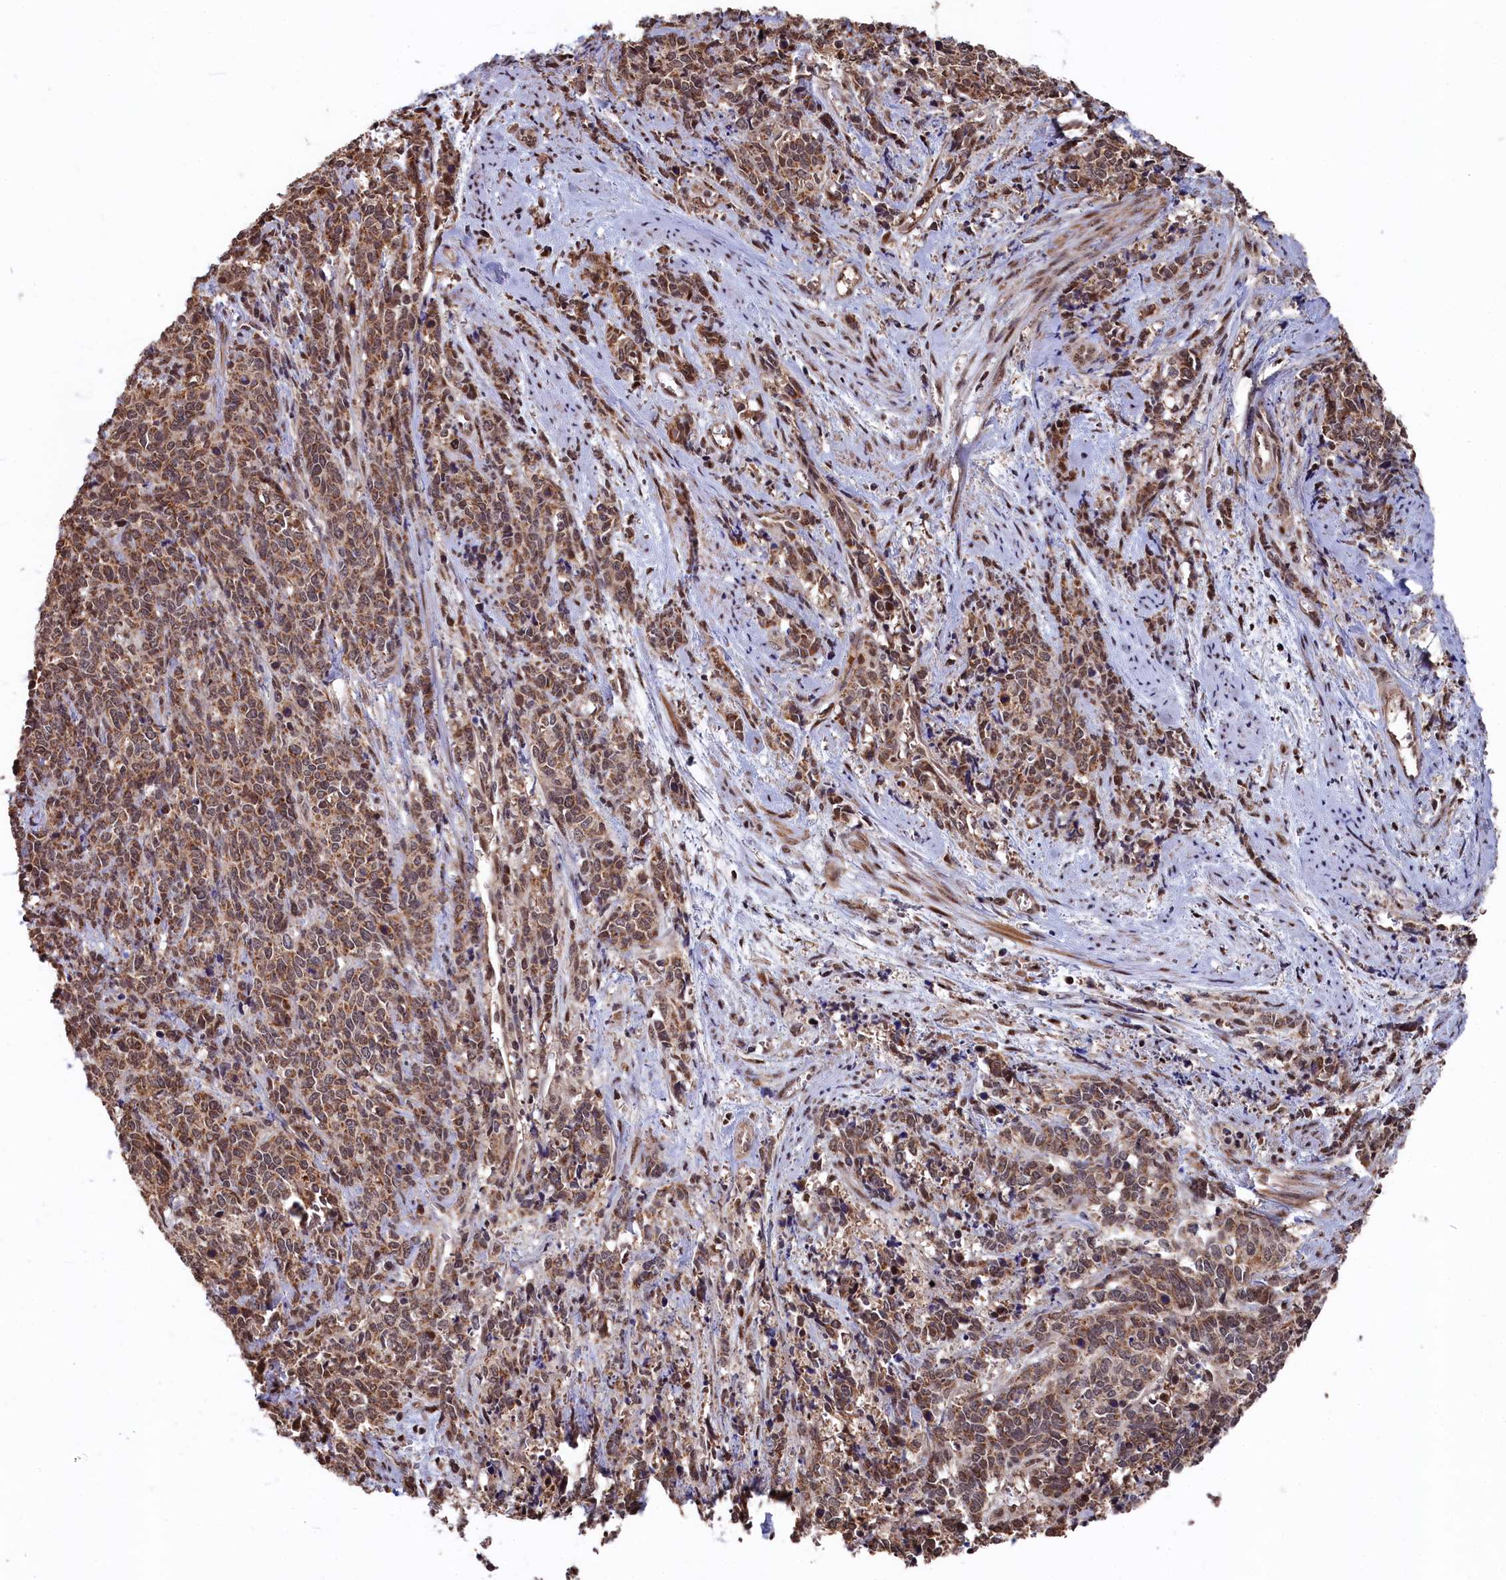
{"staining": {"intensity": "moderate", "quantity": ">75%", "location": "cytoplasmic/membranous,nuclear"}, "tissue": "cervical cancer", "cell_type": "Tumor cells", "image_type": "cancer", "snomed": [{"axis": "morphology", "description": "Squamous cell carcinoma, NOS"}, {"axis": "topography", "description": "Cervix"}], "caption": "The micrograph displays immunohistochemical staining of squamous cell carcinoma (cervical). There is moderate cytoplasmic/membranous and nuclear expression is appreciated in about >75% of tumor cells. Using DAB (3,3'-diaminobenzidine) (brown) and hematoxylin (blue) stains, captured at high magnification using brightfield microscopy.", "gene": "CLPX", "patient": {"sex": "female", "age": 60}}